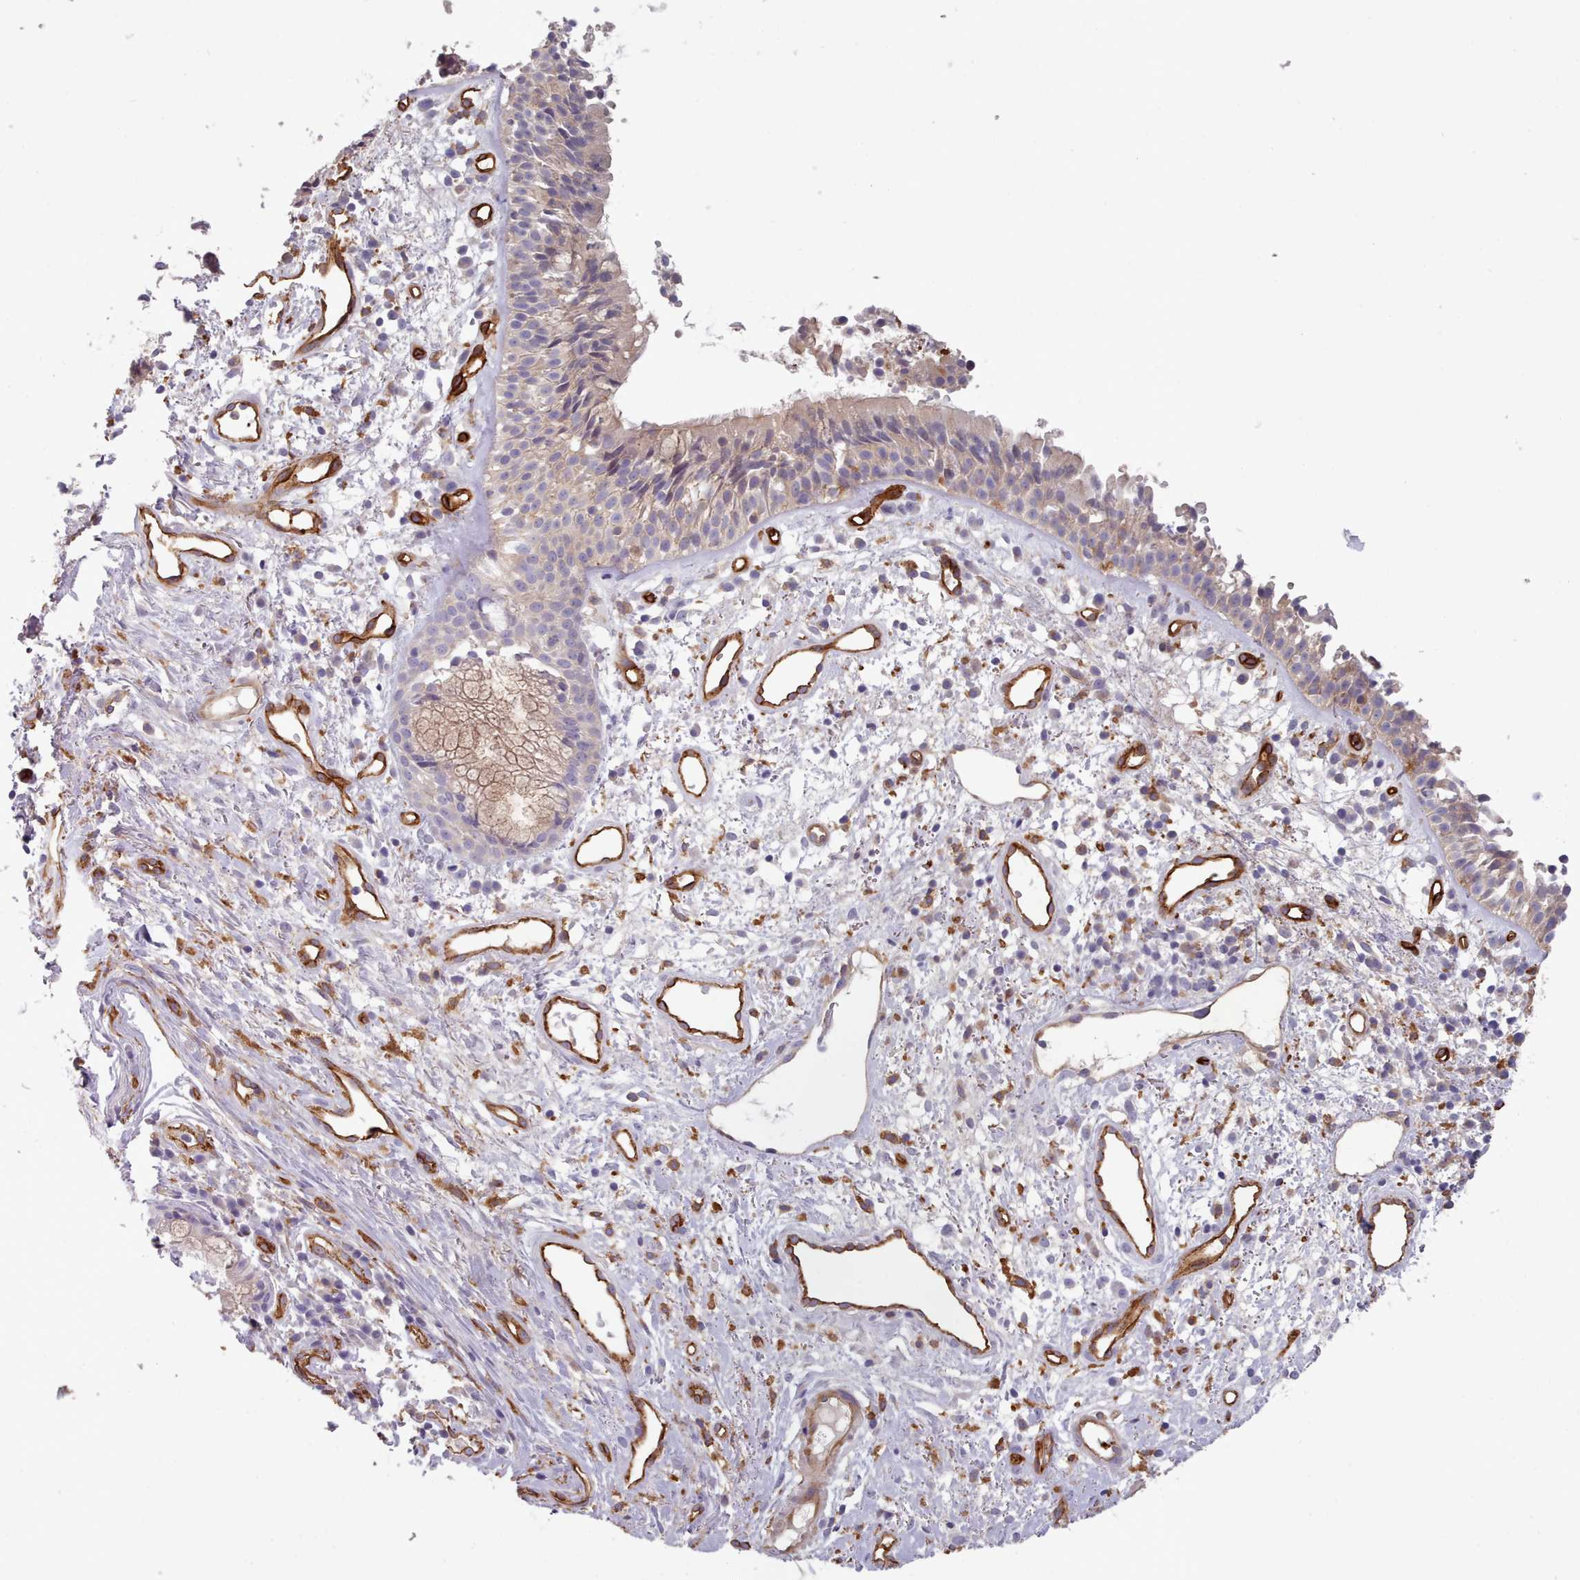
{"staining": {"intensity": "weak", "quantity": "<25%", "location": "cytoplasmic/membranous"}, "tissue": "nasopharynx", "cell_type": "Respiratory epithelial cells", "image_type": "normal", "snomed": [{"axis": "morphology", "description": "Normal tissue, NOS"}, {"axis": "topography", "description": "Cartilage tissue"}, {"axis": "topography", "description": "Nasopharynx"}, {"axis": "topography", "description": "Thyroid gland"}], "caption": "Immunohistochemistry of unremarkable nasopharynx demonstrates no positivity in respiratory epithelial cells.", "gene": "CD300LF", "patient": {"sex": "male", "age": 63}}